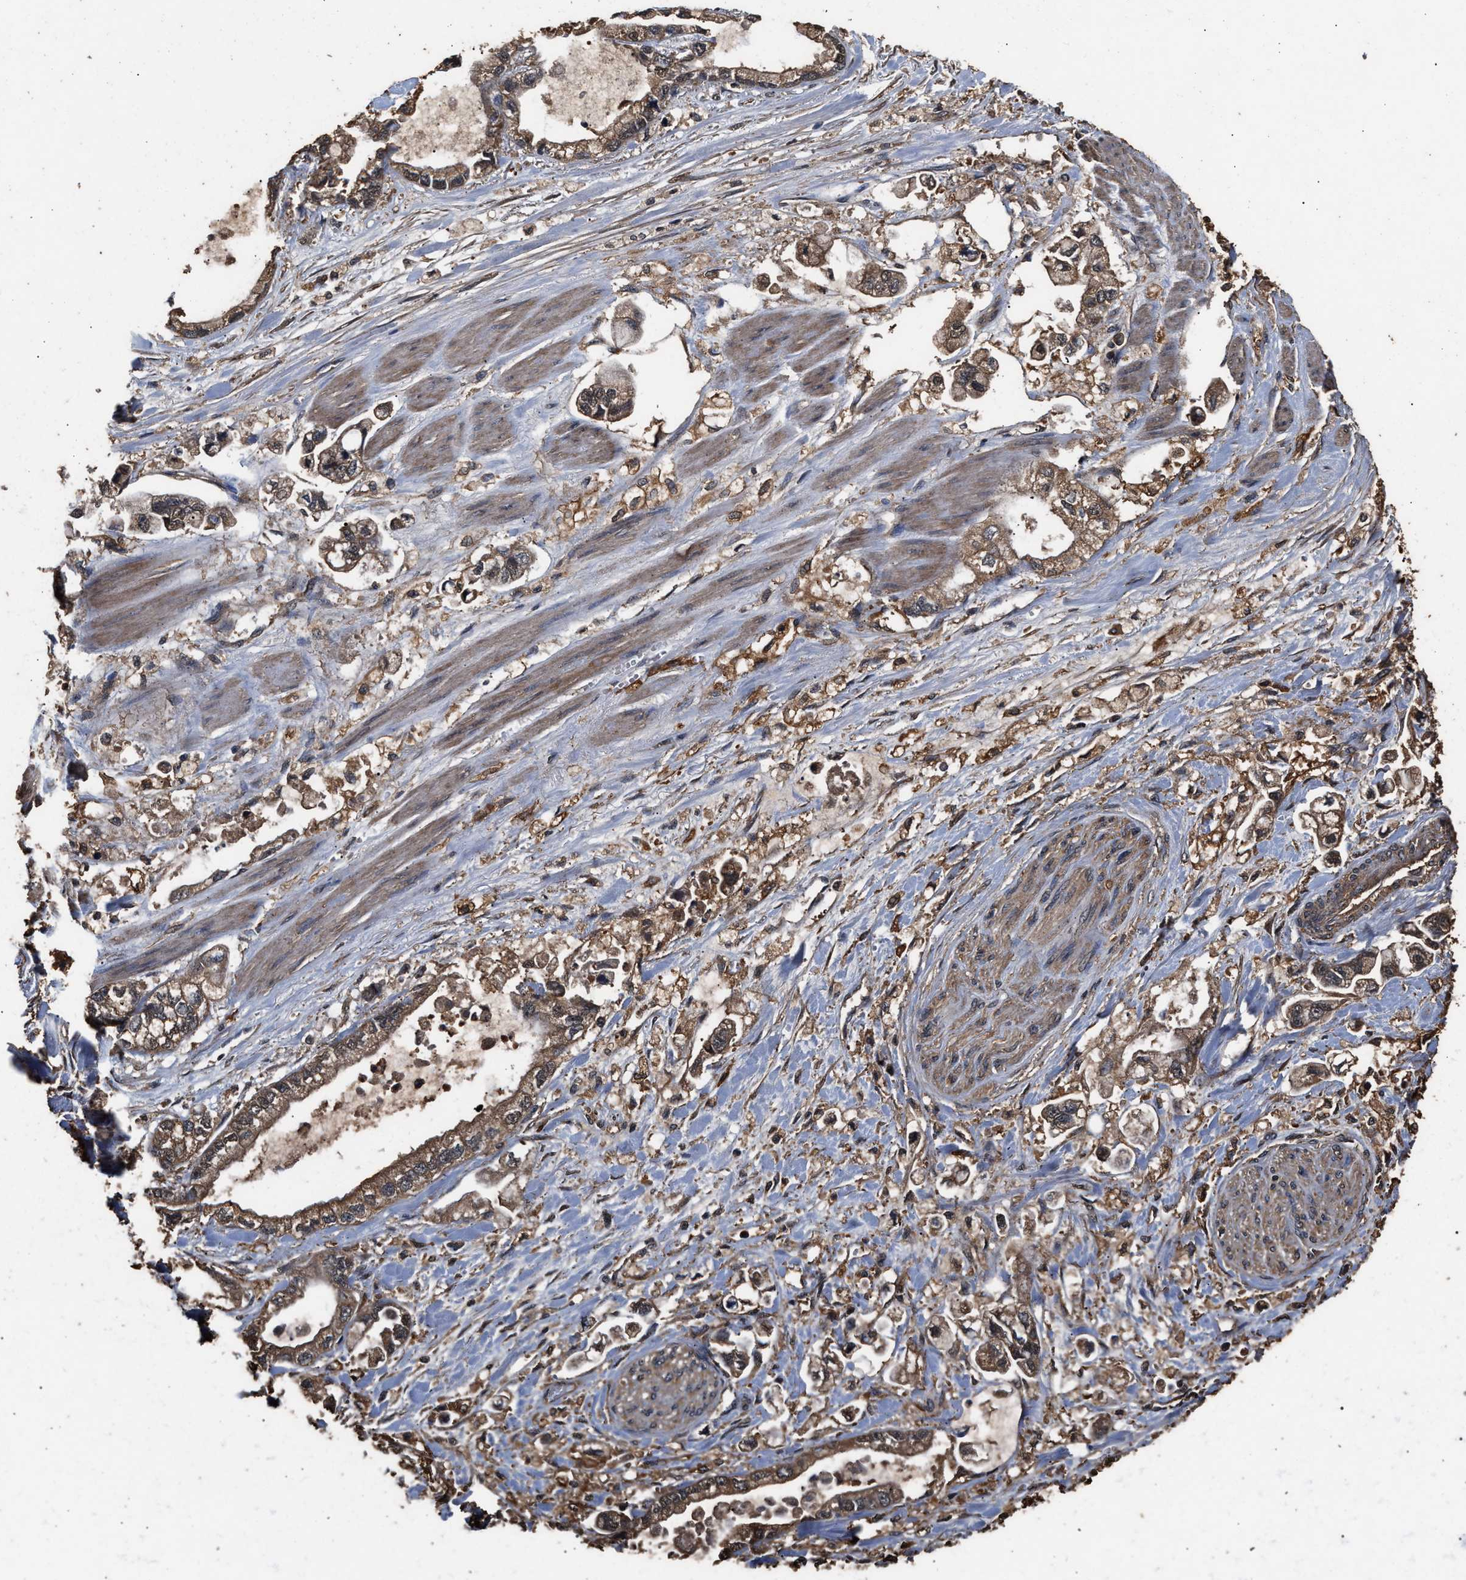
{"staining": {"intensity": "moderate", "quantity": ">75%", "location": "cytoplasmic/membranous"}, "tissue": "stomach cancer", "cell_type": "Tumor cells", "image_type": "cancer", "snomed": [{"axis": "morphology", "description": "Normal tissue, NOS"}, {"axis": "morphology", "description": "Adenocarcinoma, NOS"}, {"axis": "topography", "description": "Stomach"}], "caption": "A brown stain labels moderate cytoplasmic/membranous positivity of a protein in stomach cancer (adenocarcinoma) tumor cells.", "gene": "KYAT1", "patient": {"sex": "male", "age": 62}}